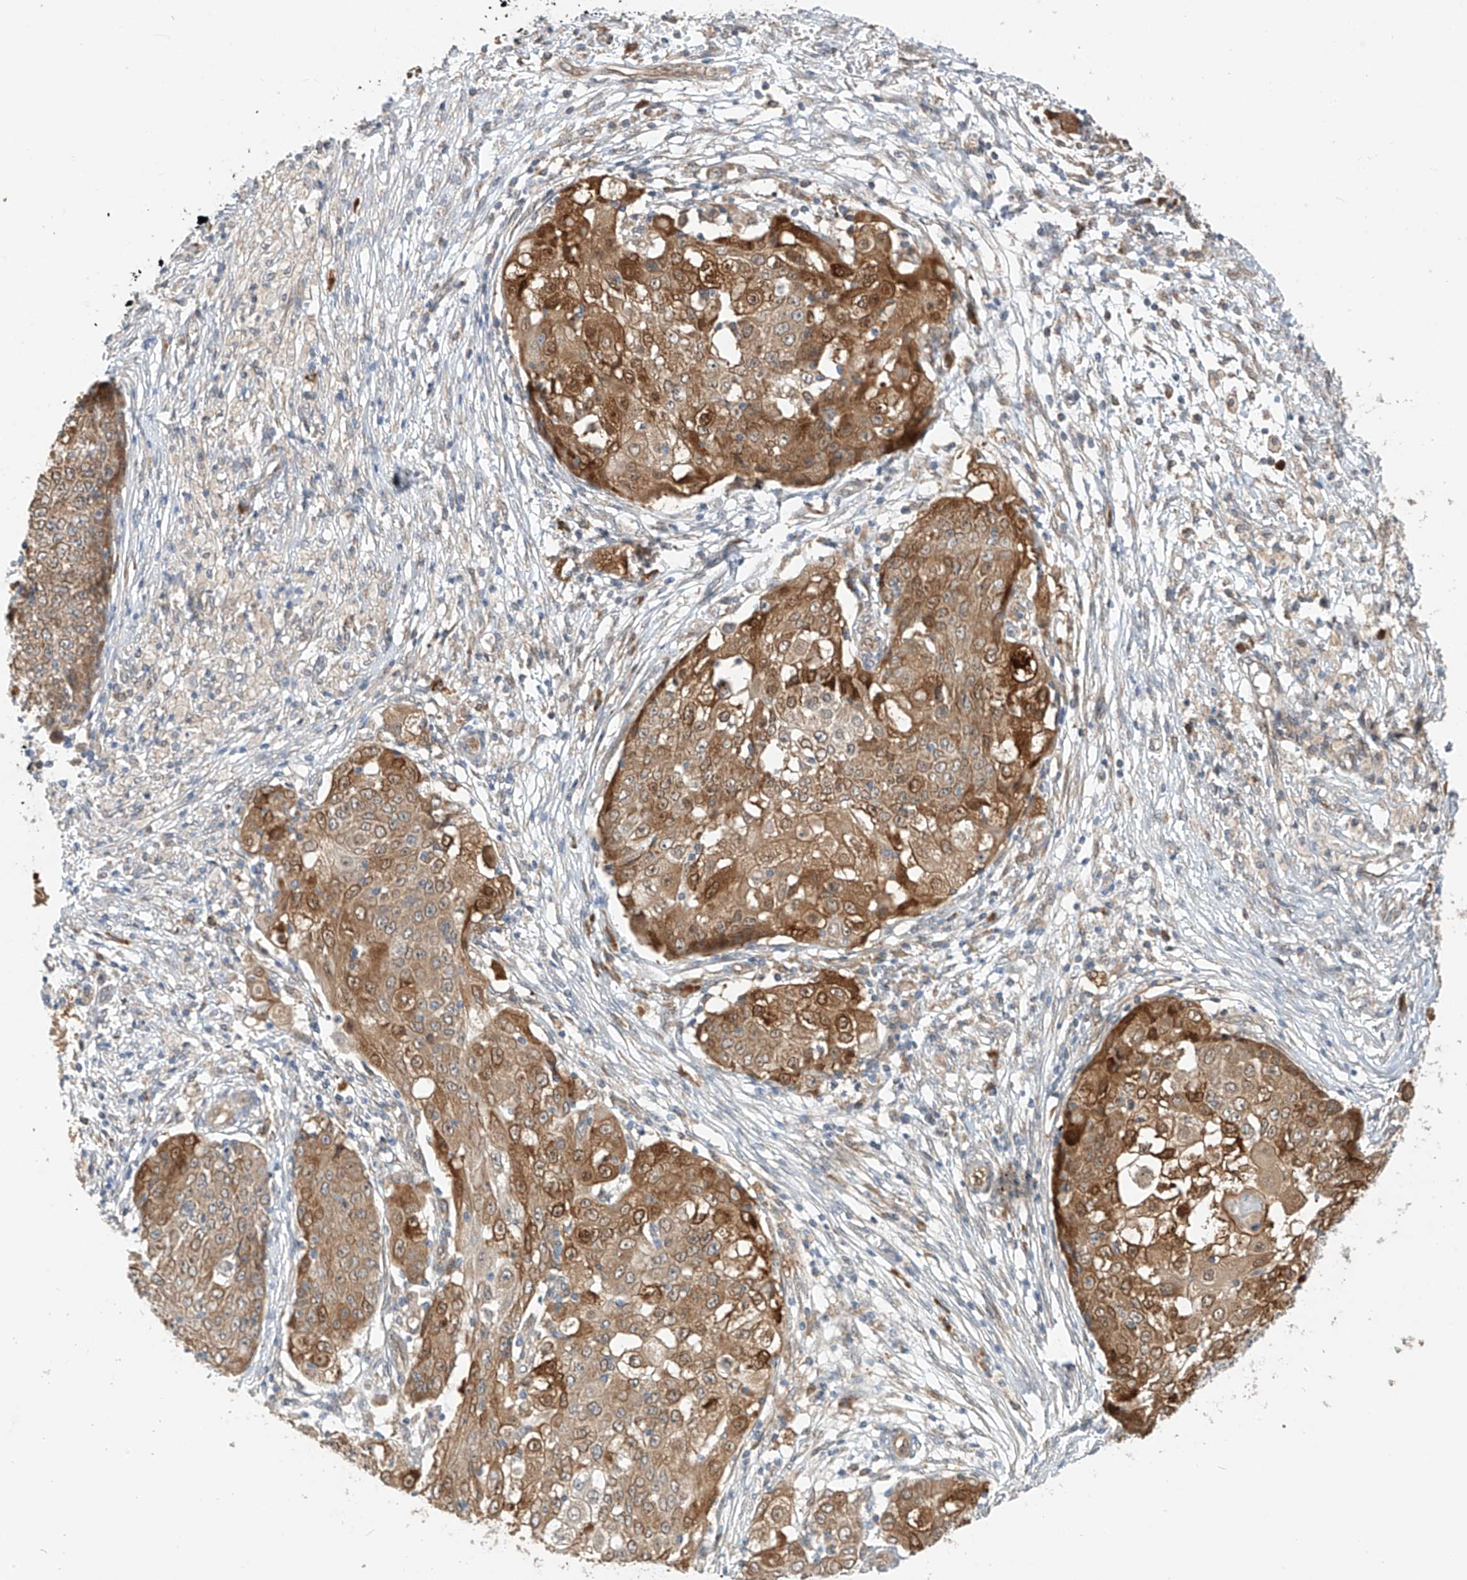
{"staining": {"intensity": "moderate", "quantity": ">75%", "location": "cytoplasmic/membranous"}, "tissue": "ovarian cancer", "cell_type": "Tumor cells", "image_type": "cancer", "snomed": [{"axis": "morphology", "description": "Carcinoma, endometroid"}, {"axis": "topography", "description": "Ovary"}], "caption": "Immunohistochemical staining of ovarian cancer (endometroid carcinoma) reveals moderate cytoplasmic/membranous protein positivity in about >75% of tumor cells.", "gene": "PPA2", "patient": {"sex": "female", "age": 42}}